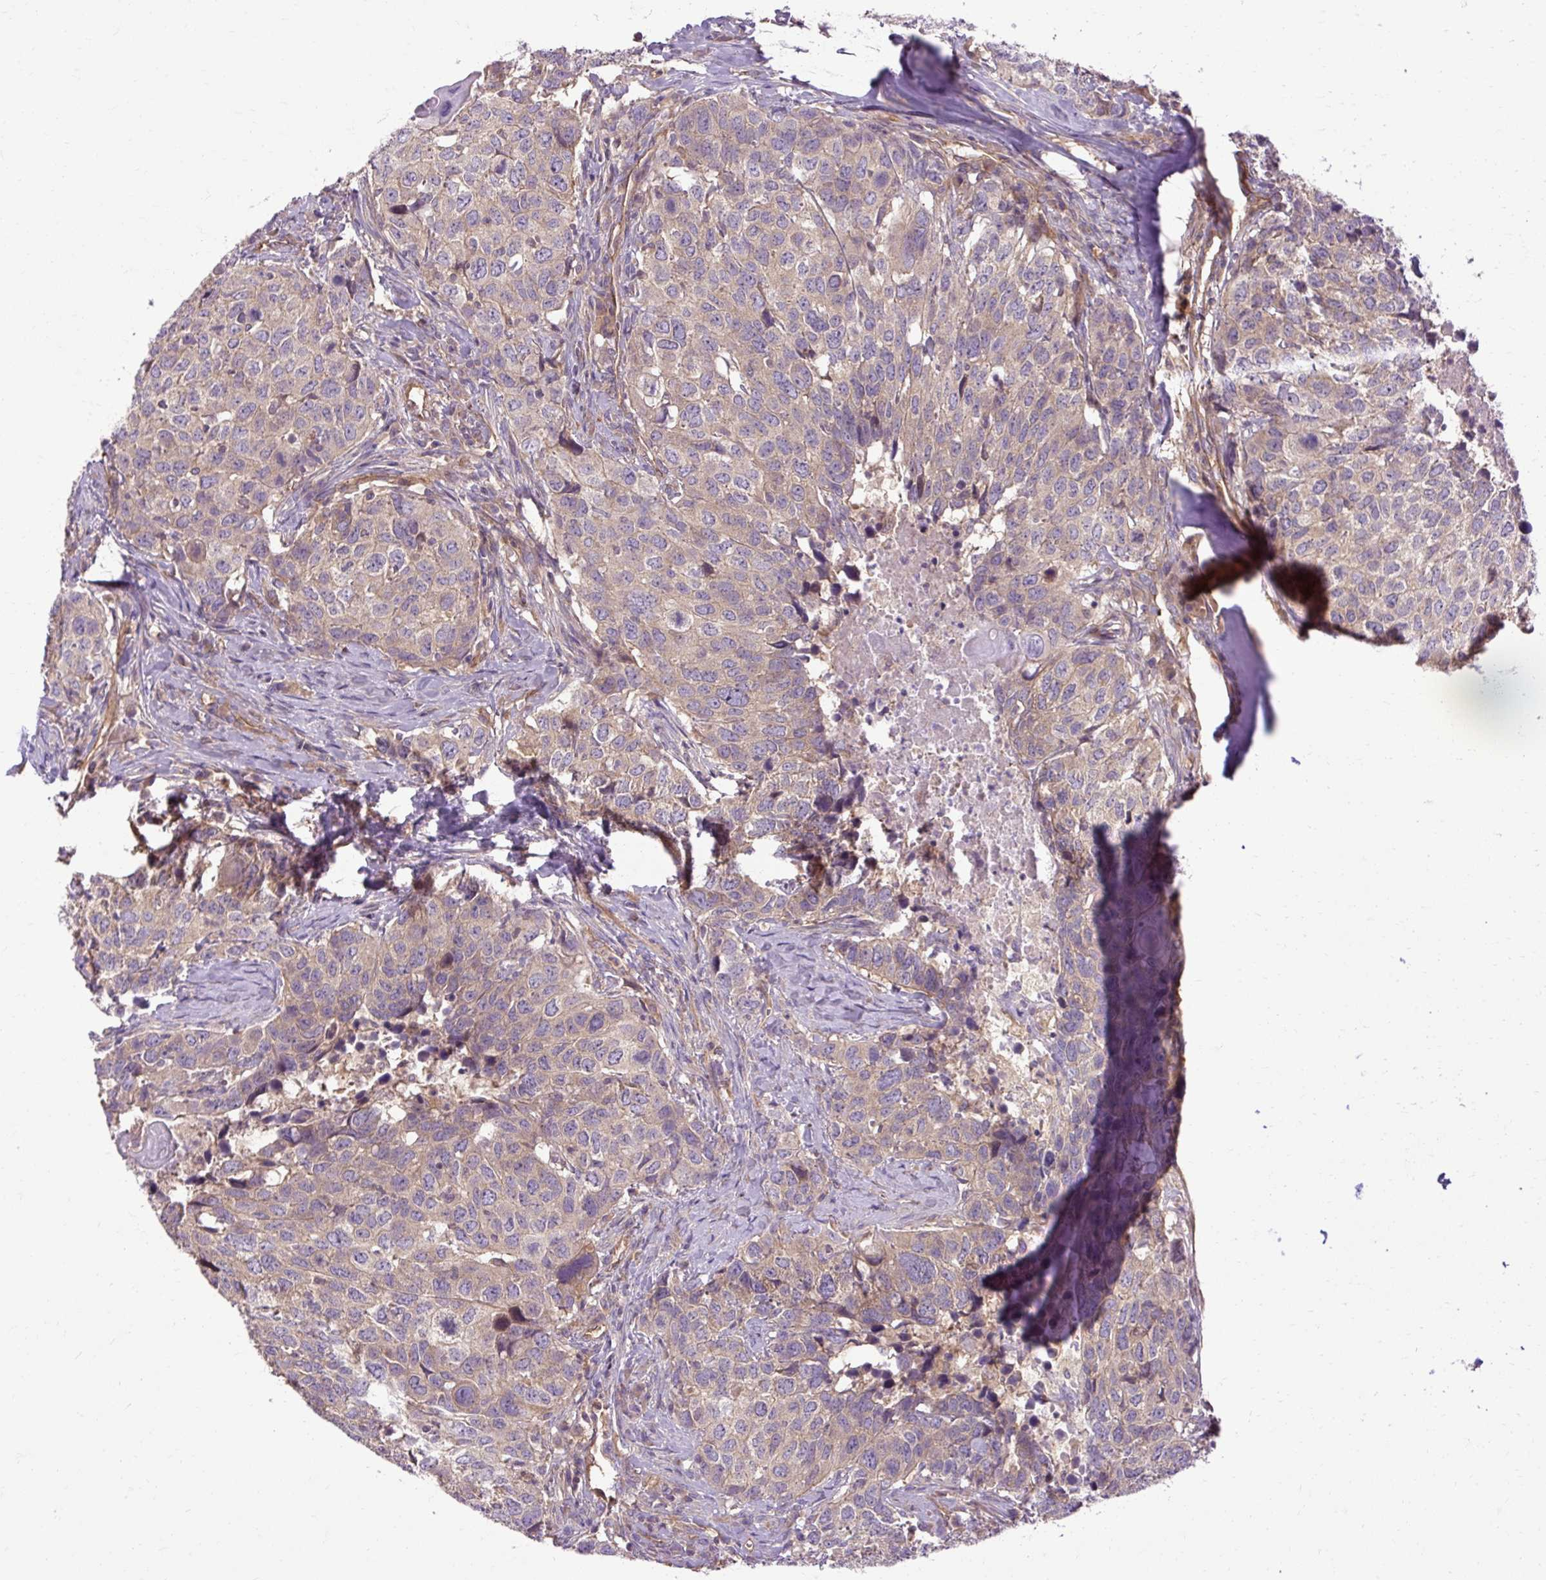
{"staining": {"intensity": "weak", "quantity": "25%-75%", "location": "cytoplasmic/membranous"}, "tissue": "head and neck cancer", "cell_type": "Tumor cells", "image_type": "cancer", "snomed": [{"axis": "morphology", "description": "Normal tissue, NOS"}, {"axis": "morphology", "description": "Squamous cell carcinoma, NOS"}, {"axis": "topography", "description": "Skeletal muscle"}, {"axis": "topography", "description": "Vascular tissue"}, {"axis": "topography", "description": "Peripheral nerve tissue"}, {"axis": "topography", "description": "Head-Neck"}], "caption": "Immunohistochemical staining of head and neck squamous cell carcinoma displays low levels of weak cytoplasmic/membranous protein expression in approximately 25%-75% of tumor cells.", "gene": "CCDC93", "patient": {"sex": "male", "age": 66}}